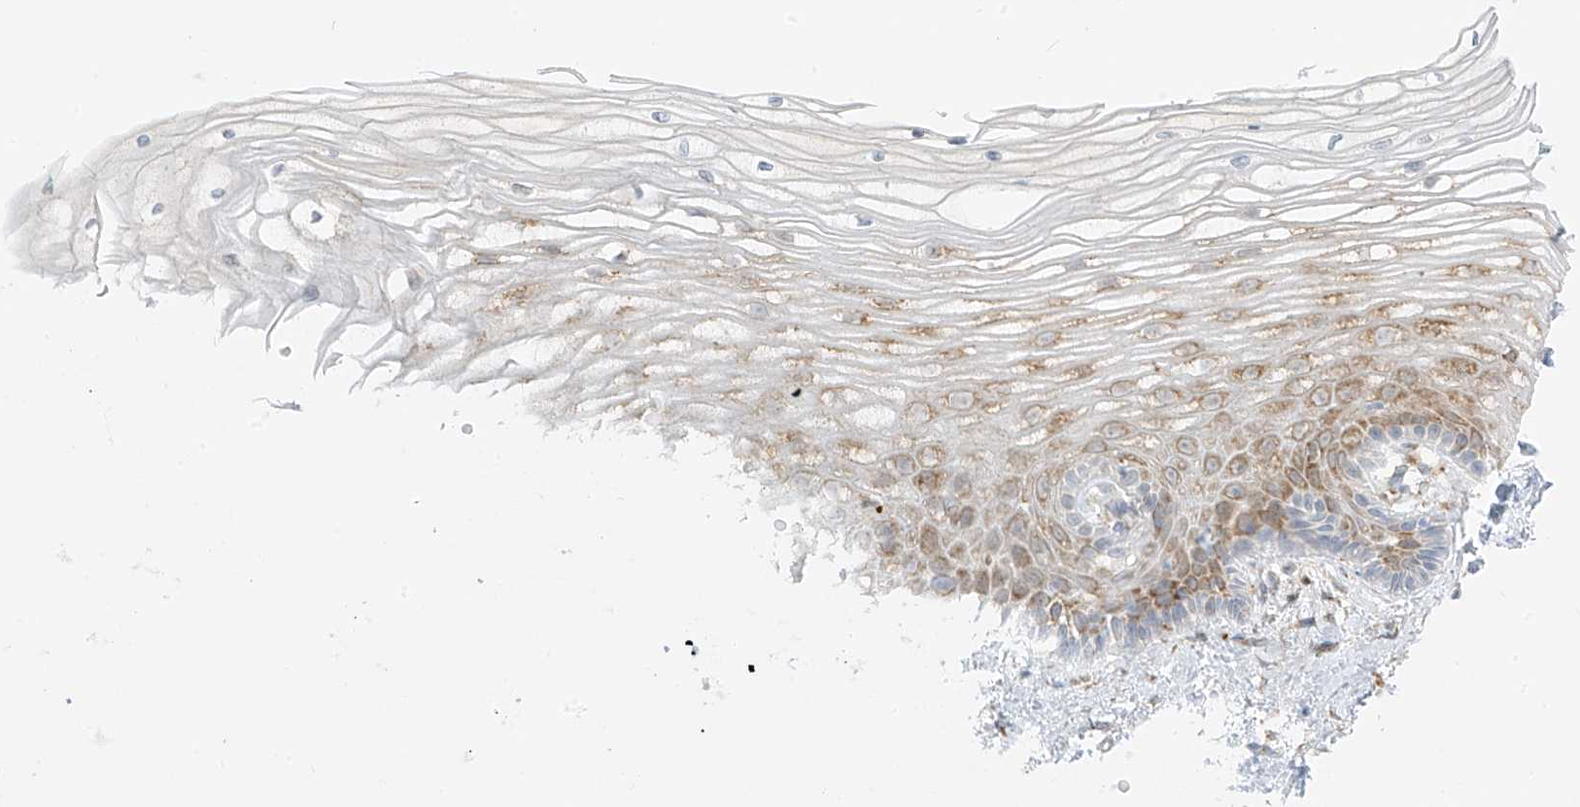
{"staining": {"intensity": "moderate", "quantity": ">75%", "location": "cytoplasmic/membranous"}, "tissue": "vagina", "cell_type": "Squamous epithelial cells", "image_type": "normal", "snomed": [{"axis": "morphology", "description": "Normal tissue, NOS"}, {"axis": "topography", "description": "Vagina"}, {"axis": "topography", "description": "Cervix"}], "caption": "High-magnification brightfield microscopy of normal vagina stained with DAB (brown) and counterstained with hematoxylin (blue). squamous epithelial cells exhibit moderate cytoplasmic/membranous expression is identified in about>75% of cells. The staining was performed using DAB (3,3'-diaminobenzidine) to visualize the protein expression in brown, while the nuclei were stained in blue with hematoxylin (Magnification: 20x).", "gene": "LRRC59", "patient": {"sex": "female", "age": 40}}